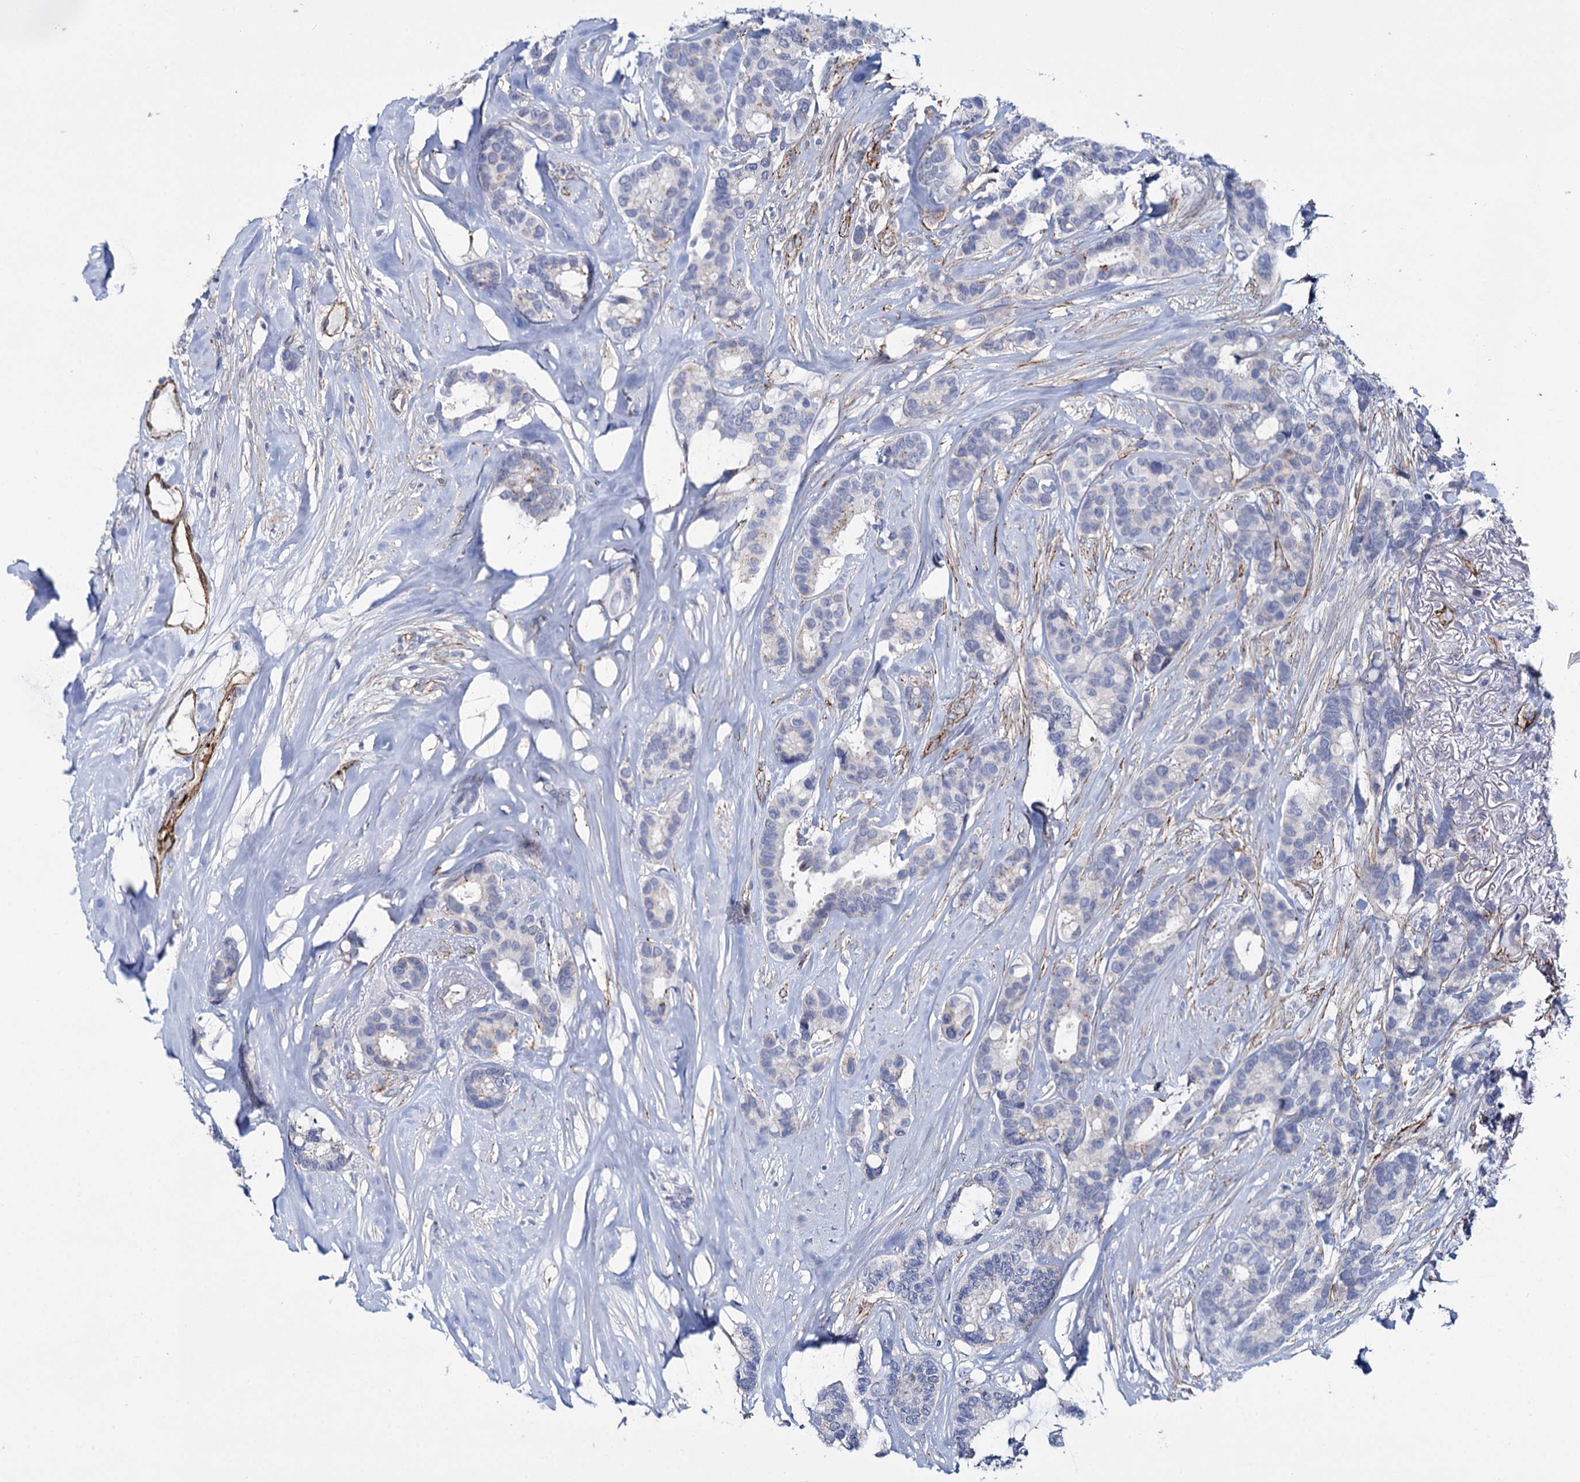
{"staining": {"intensity": "negative", "quantity": "none", "location": "none"}, "tissue": "breast cancer", "cell_type": "Tumor cells", "image_type": "cancer", "snomed": [{"axis": "morphology", "description": "Duct carcinoma"}, {"axis": "topography", "description": "Breast"}], "caption": "The histopathology image displays no staining of tumor cells in breast cancer (intraductal carcinoma).", "gene": "SNCG", "patient": {"sex": "female", "age": 87}}